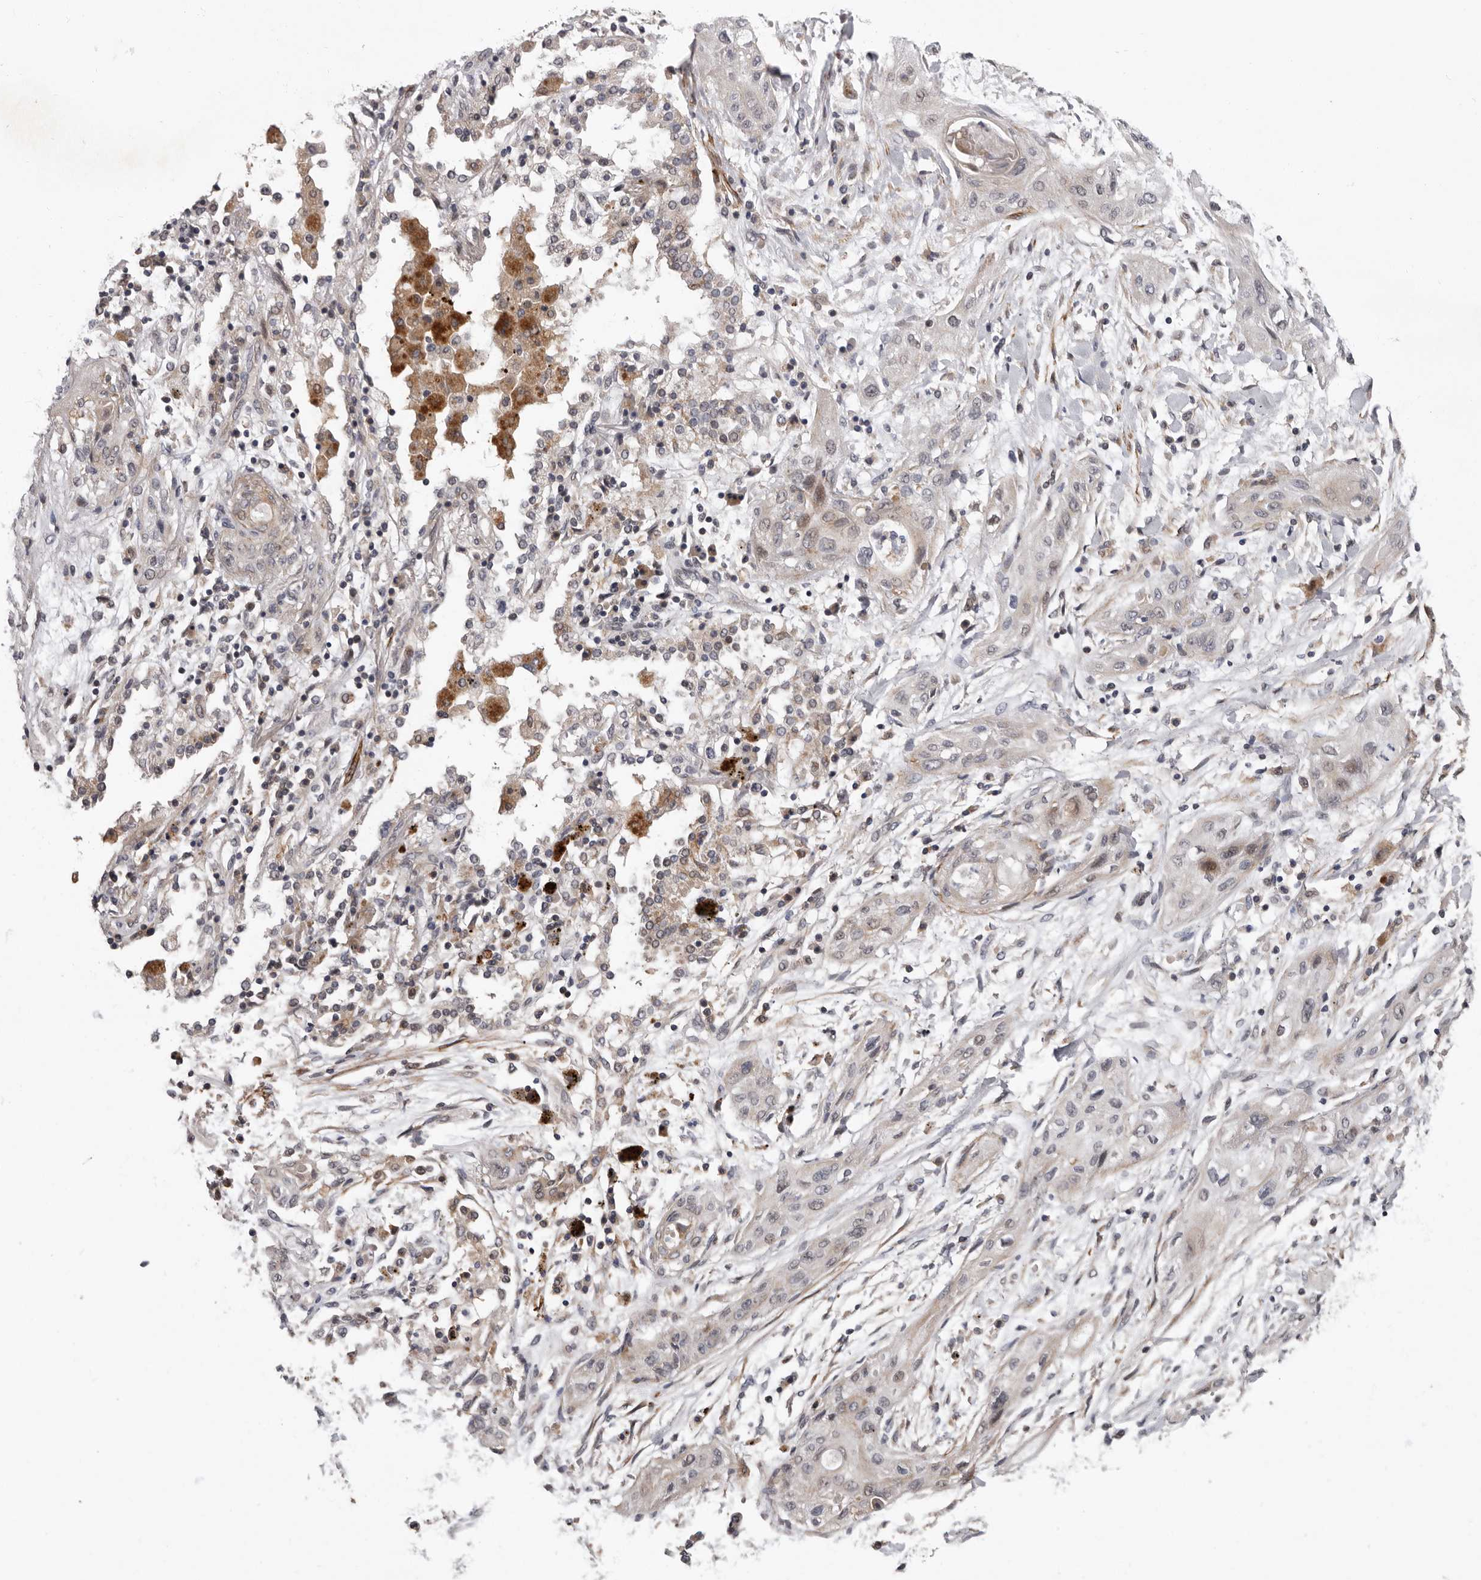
{"staining": {"intensity": "negative", "quantity": "none", "location": "none"}, "tissue": "lung cancer", "cell_type": "Tumor cells", "image_type": "cancer", "snomed": [{"axis": "morphology", "description": "Squamous cell carcinoma, NOS"}, {"axis": "topography", "description": "Lung"}], "caption": "Tumor cells show no significant protein expression in lung cancer (squamous cell carcinoma).", "gene": "FGFR4", "patient": {"sex": "female", "age": 47}}